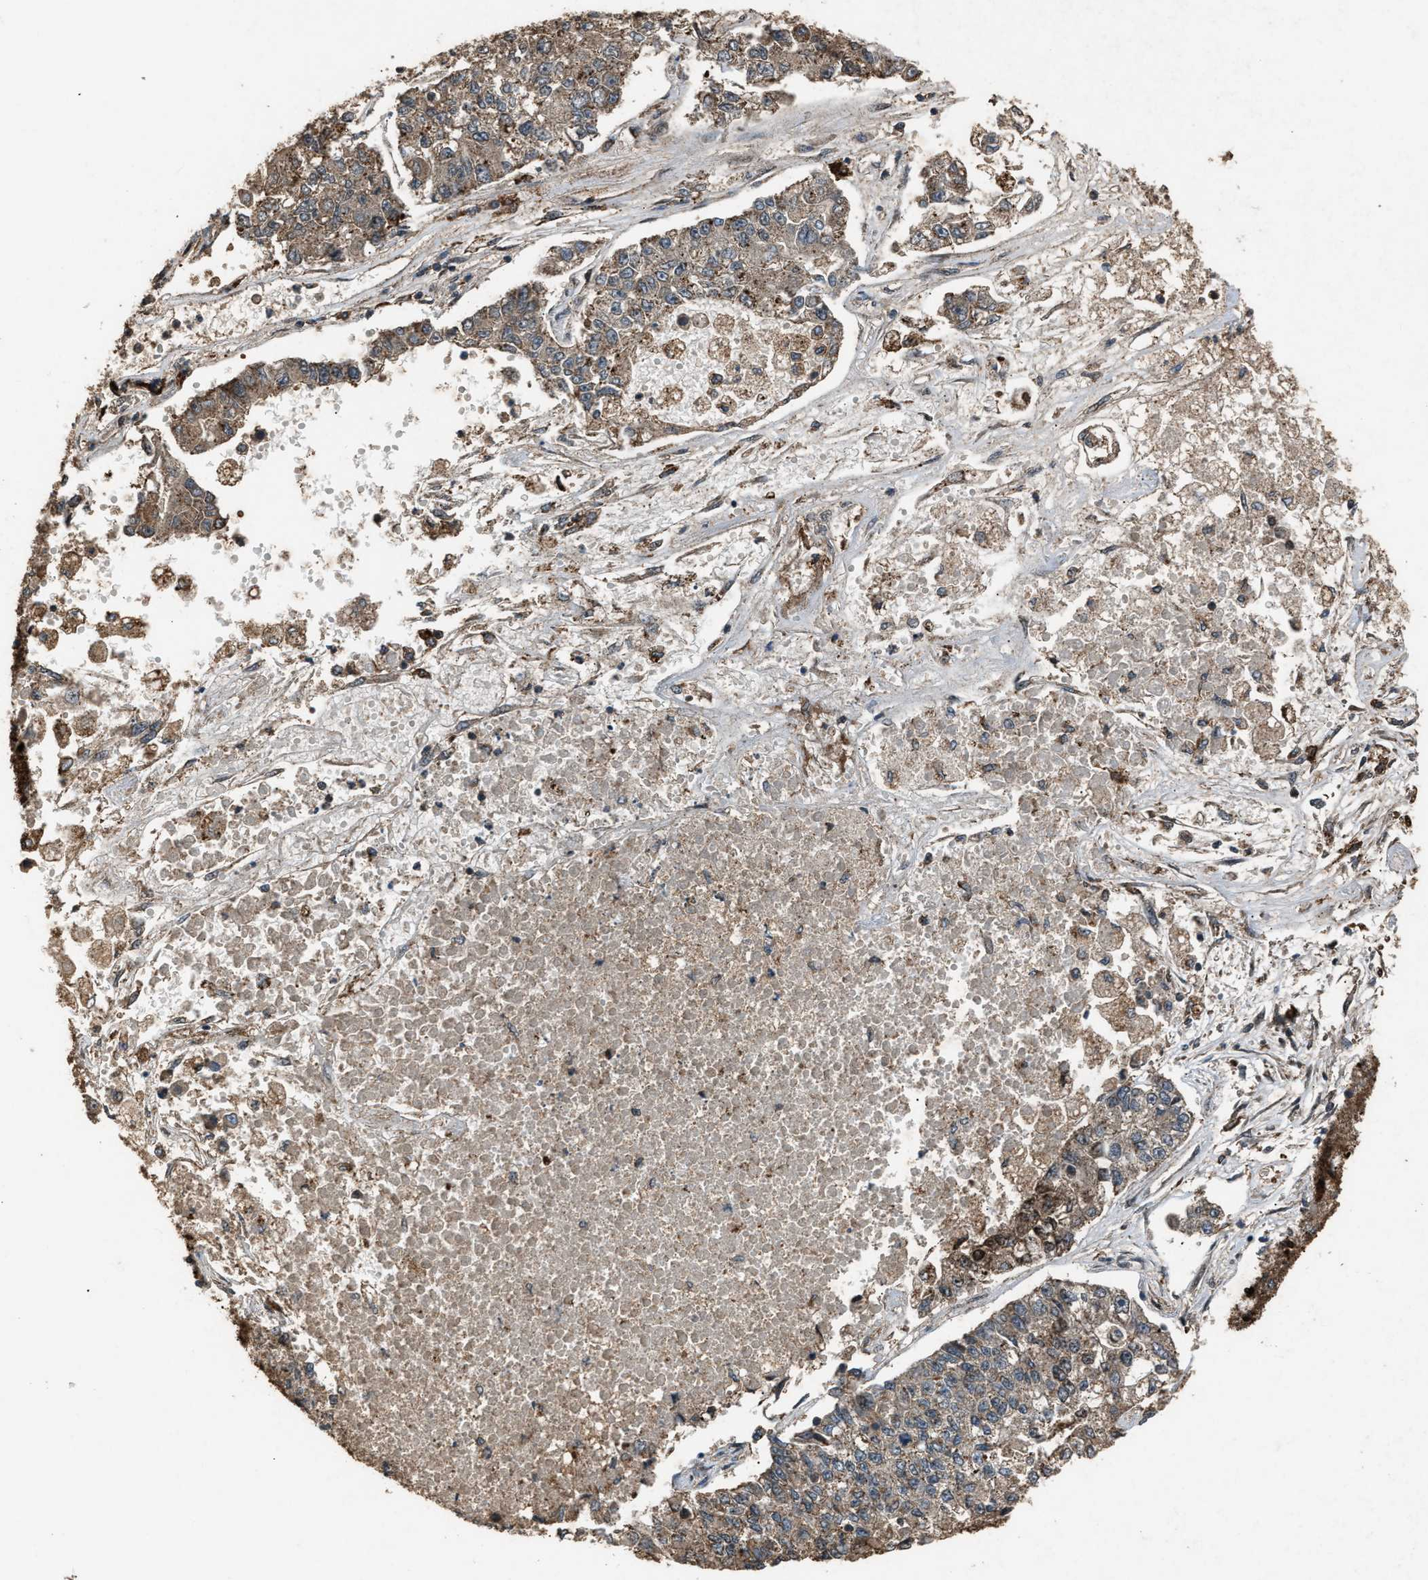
{"staining": {"intensity": "moderate", "quantity": ">75%", "location": "cytoplasmic/membranous"}, "tissue": "lung cancer", "cell_type": "Tumor cells", "image_type": "cancer", "snomed": [{"axis": "morphology", "description": "Adenocarcinoma, NOS"}, {"axis": "topography", "description": "Lung"}], "caption": "DAB immunohistochemical staining of human lung adenocarcinoma shows moderate cytoplasmic/membranous protein positivity in approximately >75% of tumor cells.", "gene": "PSMD1", "patient": {"sex": "male", "age": 49}}